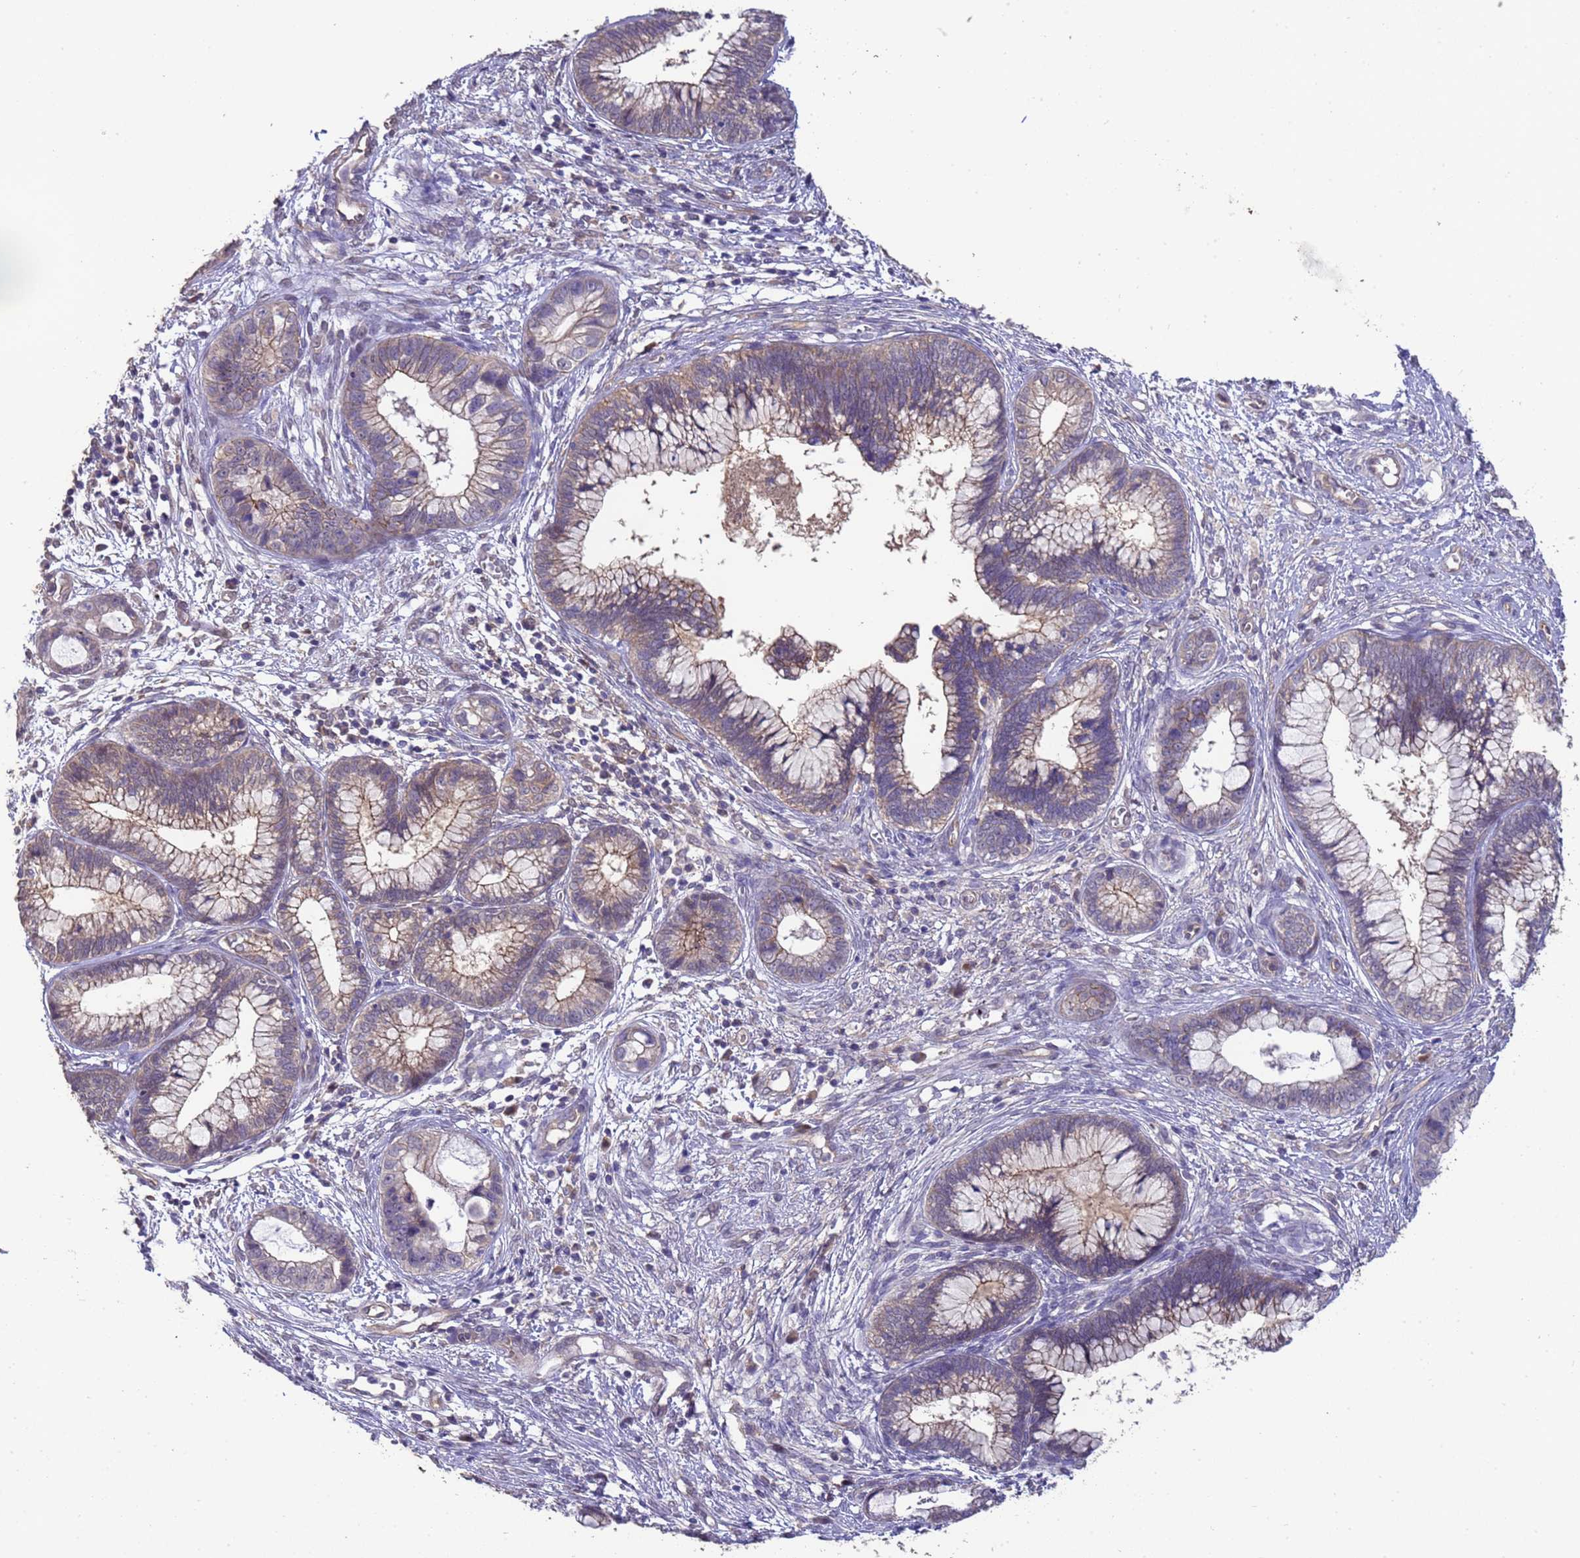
{"staining": {"intensity": "weak", "quantity": "25%-75%", "location": "cytoplasmic/membranous"}, "tissue": "cervical cancer", "cell_type": "Tumor cells", "image_type": "cancer", "snomed": [{"axis": "morphology", "description": "Adenocarcinoma, NOS"}, {"axis": "topography", "description": "Cervix"}], "caption": "Immunohistochemistry photomicrograph of neoplastic tissue: human cervical adenocarcinoma stained using immunohistochemistry (IHC) displays low levels of weak protein expression localized specifically in the cytoplasmic/membranous of tumor cells, appearing as a cytoplasmic/membranous brown color.", "gene": "NPHP1", "patient": {"sex": "female", "age": 44}}